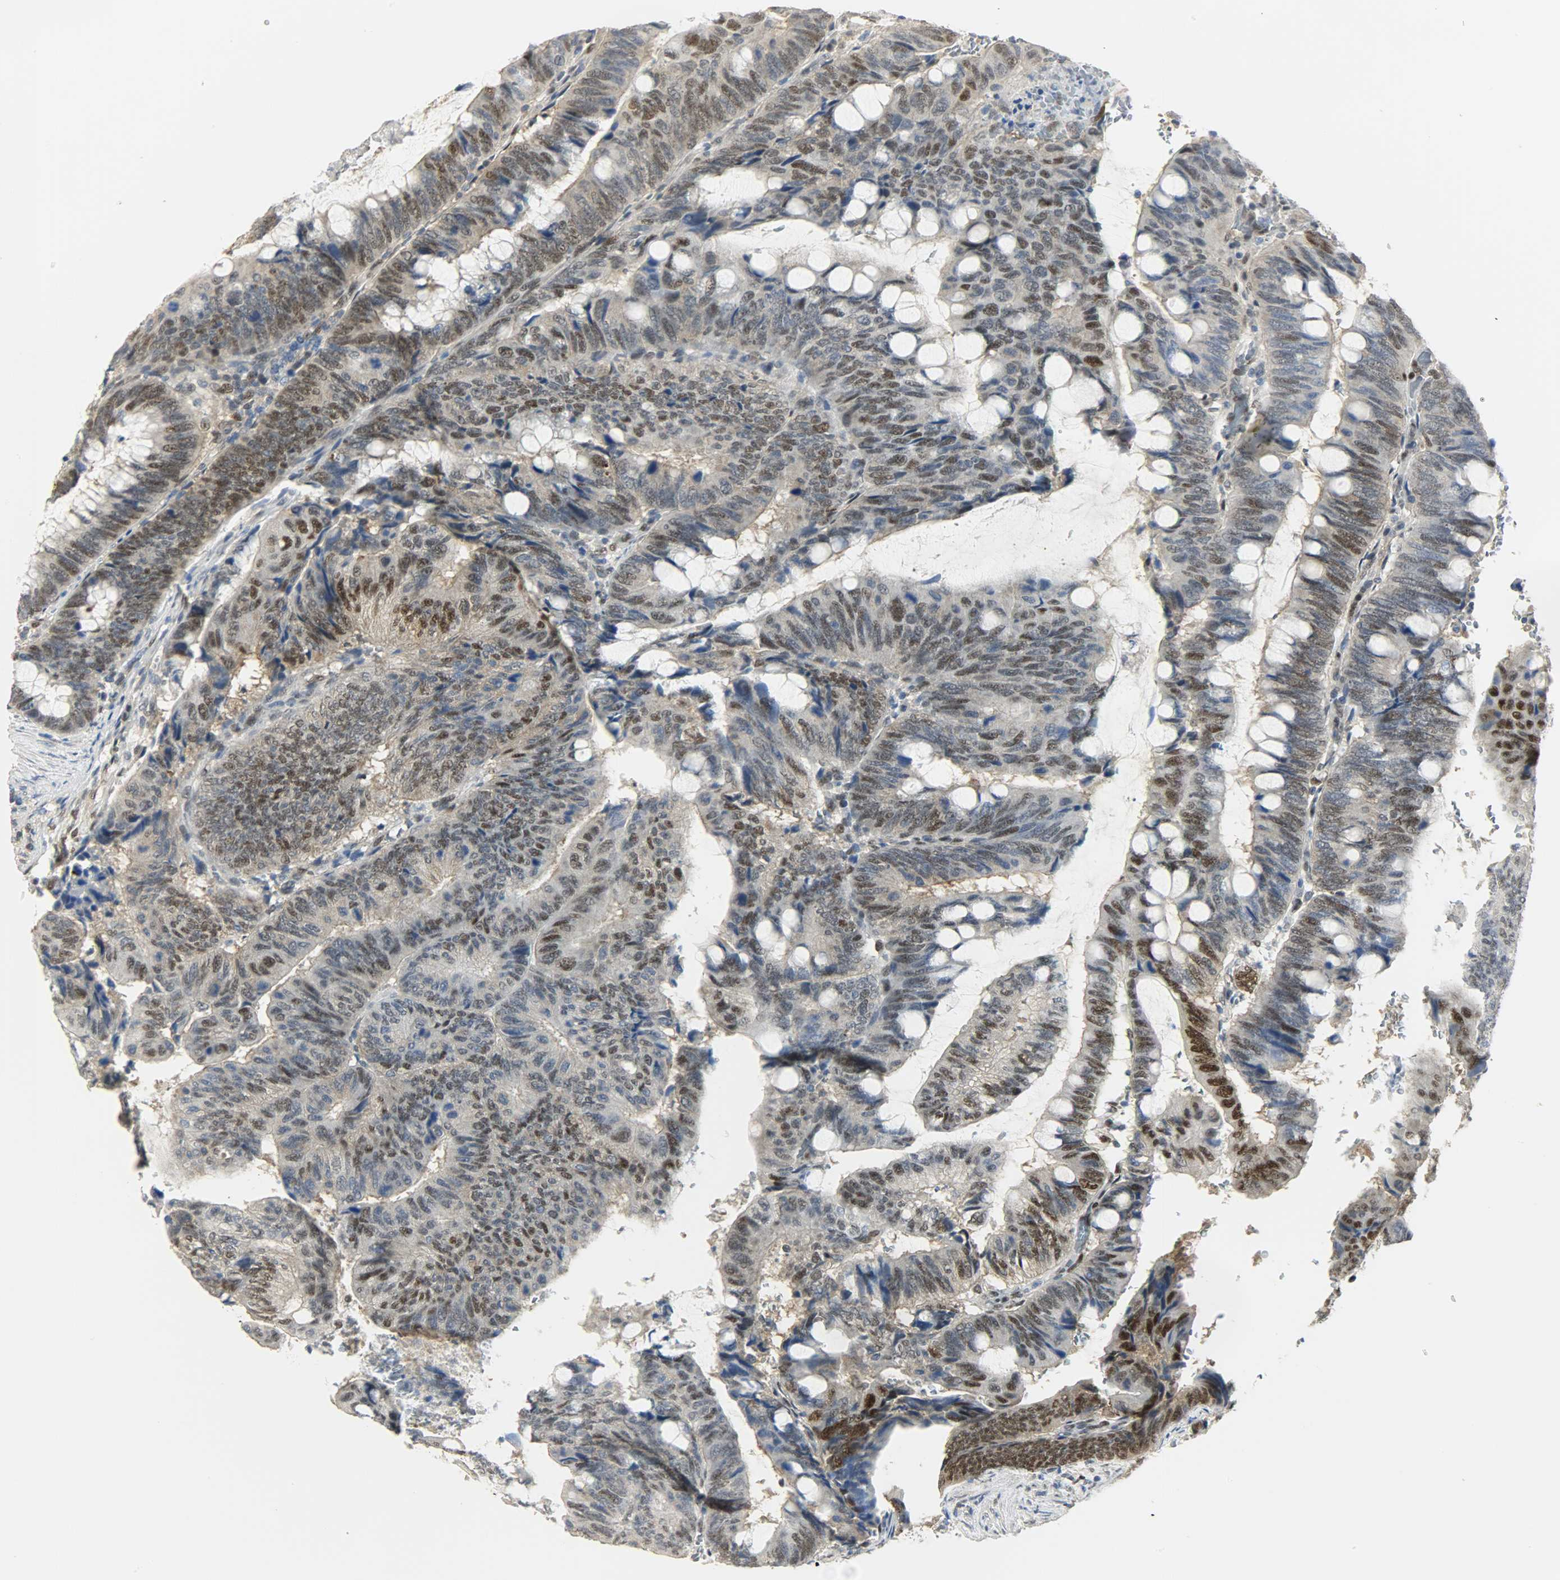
{"staining": {"intensity": "moderate", "quantity": "25%-75%", "location": "nuclear"}, "tissue": "colorectal cancer", "cell_type": "Tumor cells", "image_type": "cancer", "snomed": [{"axis": "morphology", "description": "Normal tissue, NOS"}, {"axis": "morphology", "description": "Adenocarcinoma, NOS"}, {"axis": "topography", "description": "Rectum"}, {"axis": "topography", "description": "Peripheral nerve tissue"}], "caption": "Immunohistochemistry histopathology image of human colorectal adenocarcinoma stained for a protein (brown), which exhibits medium levels of moderate nuclear staining in approximately 25%-75% of tumor cells.", "gene": "NPEPL1", "patient": {"sex": "male", "age": 92}}